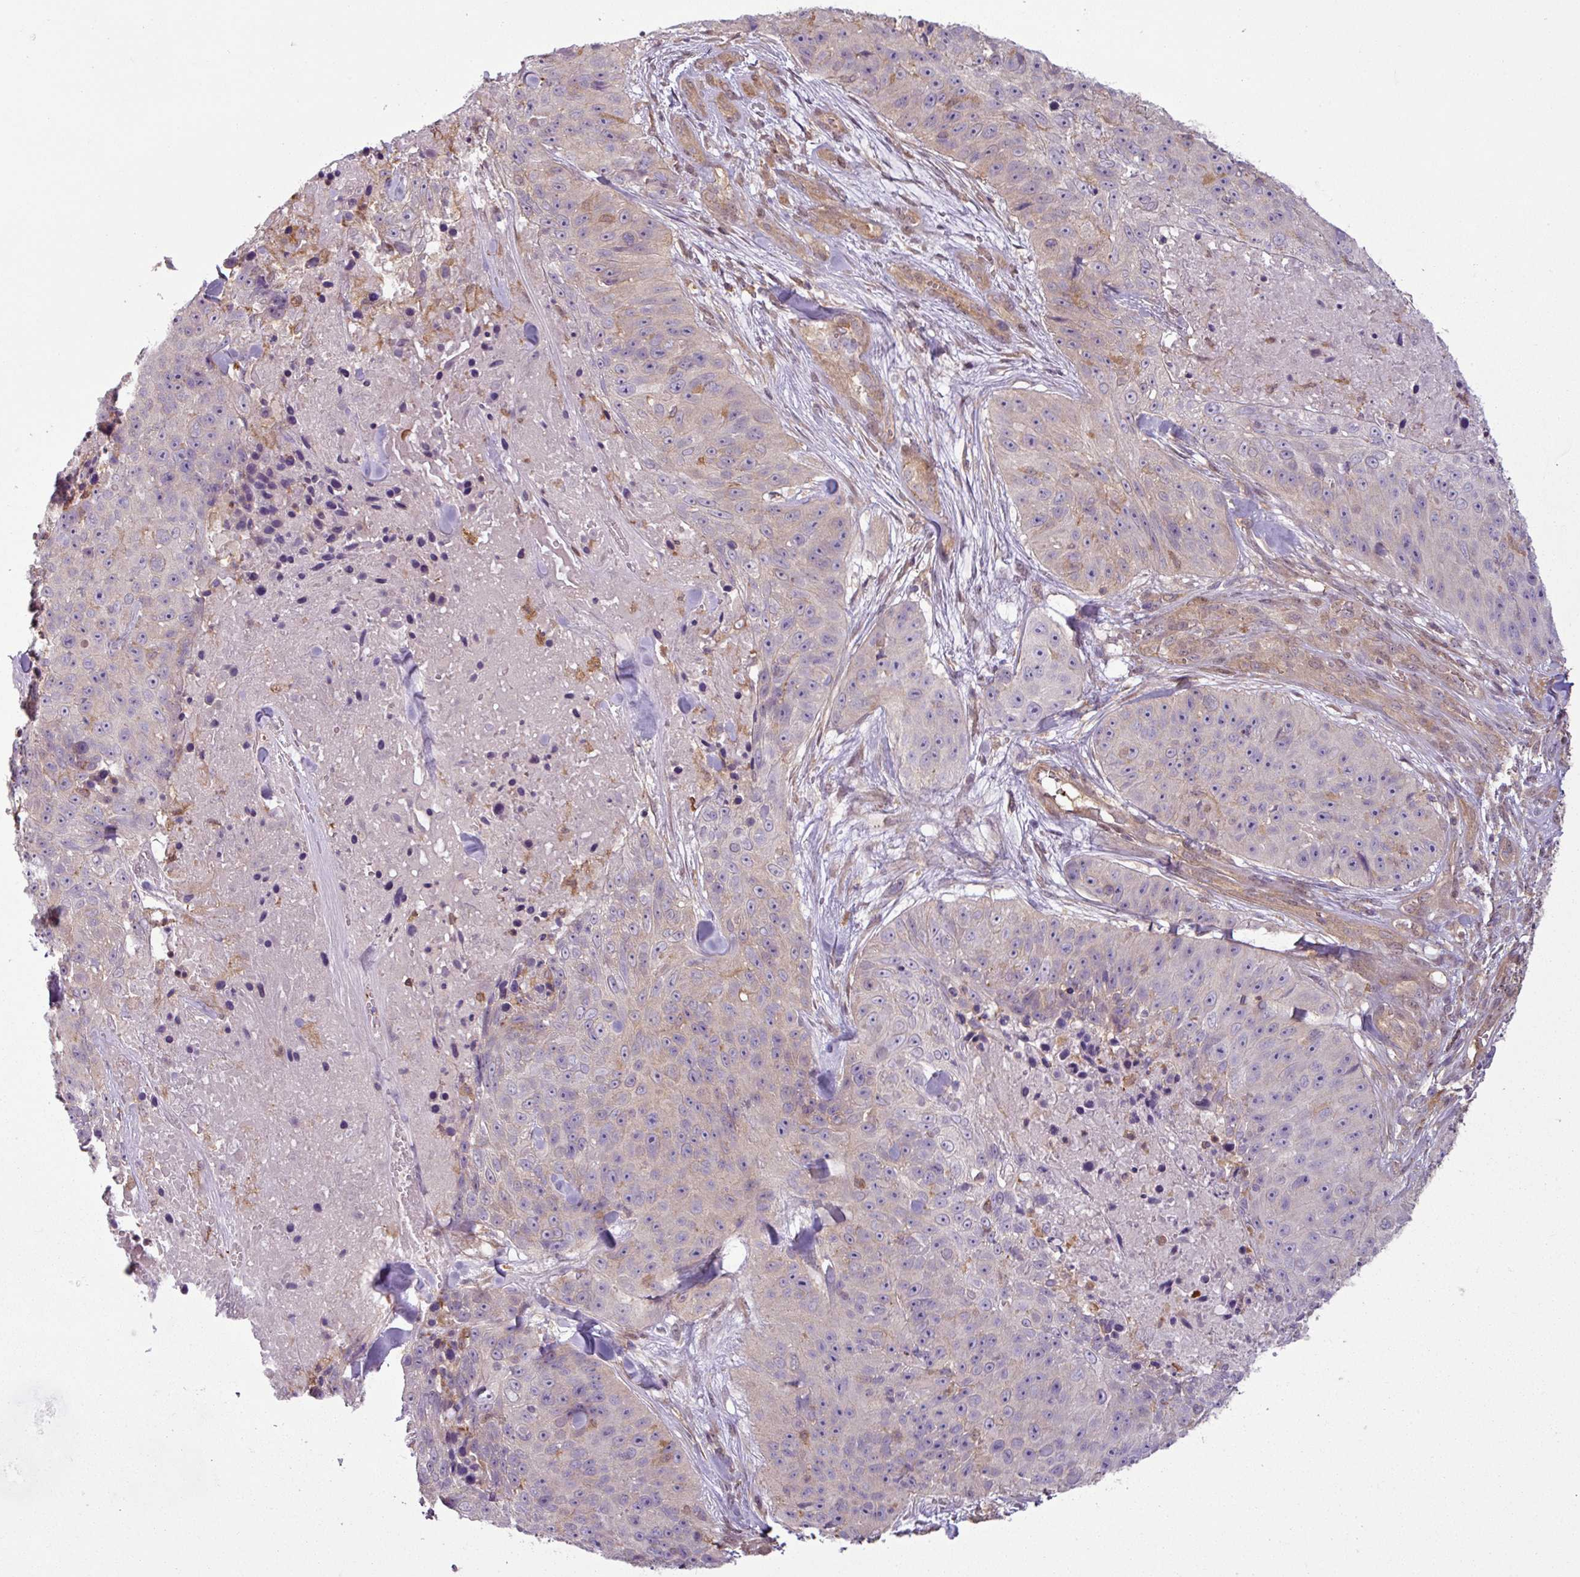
{"staining": {"intensity": "weak", "quantity": "<25%", "location": "cytoplasmic/membranous"}, "tissue": "skin cancer", "cell_type": "Tumor cells", "image_type": "cancer", "snomed": [{"axis": "morphology", "description": "Squamous cell carcinoma, NOS"}, {"axis": "topography", "description": "Skin"}], "caption": "High magnification brightfield microscopy of skin cancer stained with DAB (brown) and counterstained with hematoxylin (blue): tumor cells show no significant expression.", "gene": "SH3BGRL", "patient": {"sex": "female", "age": 87}}